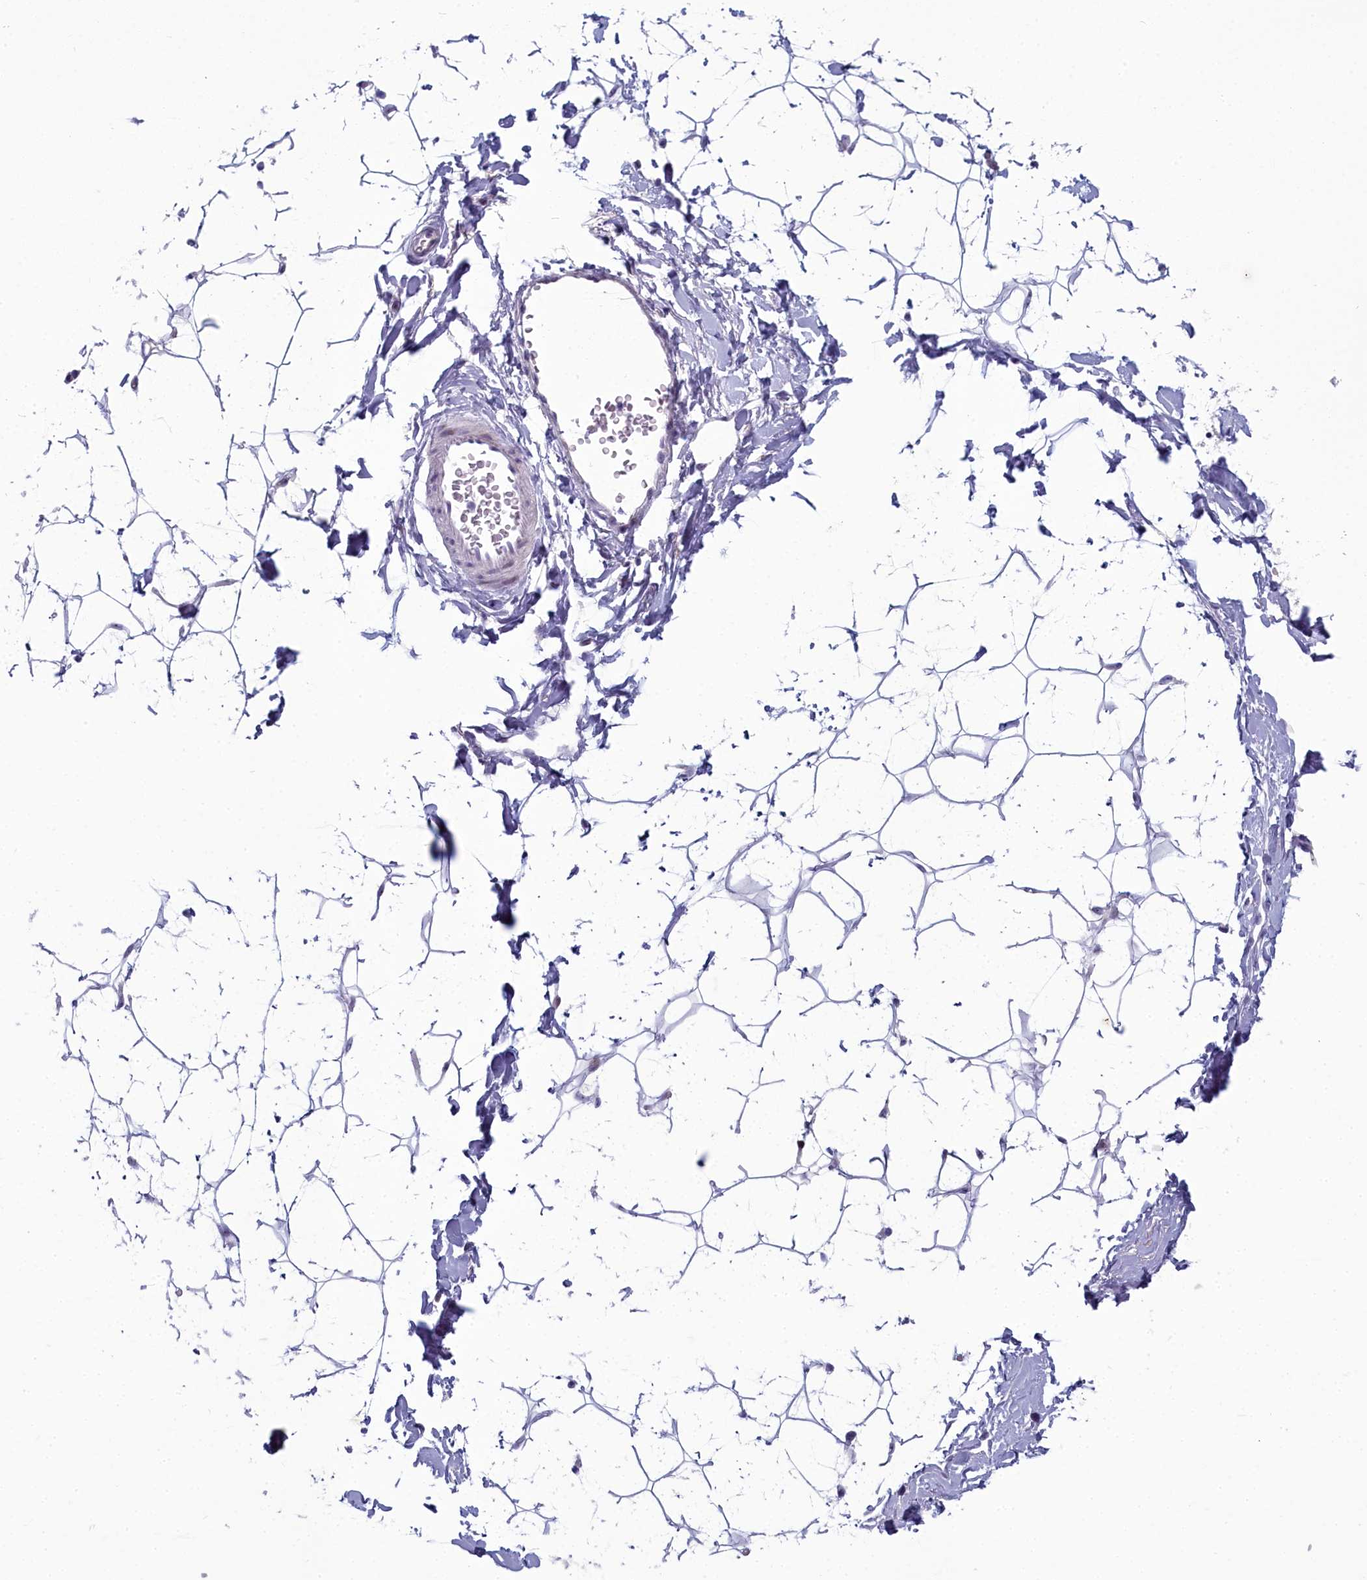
{"staining": {"intensity": "negative", "quantity": "none", "location": "none"}, "tissue": "adipose tissue", "cell_type": "Adipocytes", "image_type": "normal", "snomed": [{"axis": "morphology", "description": "Normal tissue, NOS"}, {"axis": "topography", "description": "Breast"}], "caption": "Adipose tissue stained for a protein using immunohistochemistry shows no expression adipocytes.", "gene": "INSYN2A", "patient": {"sex": "female", "age": 26}}